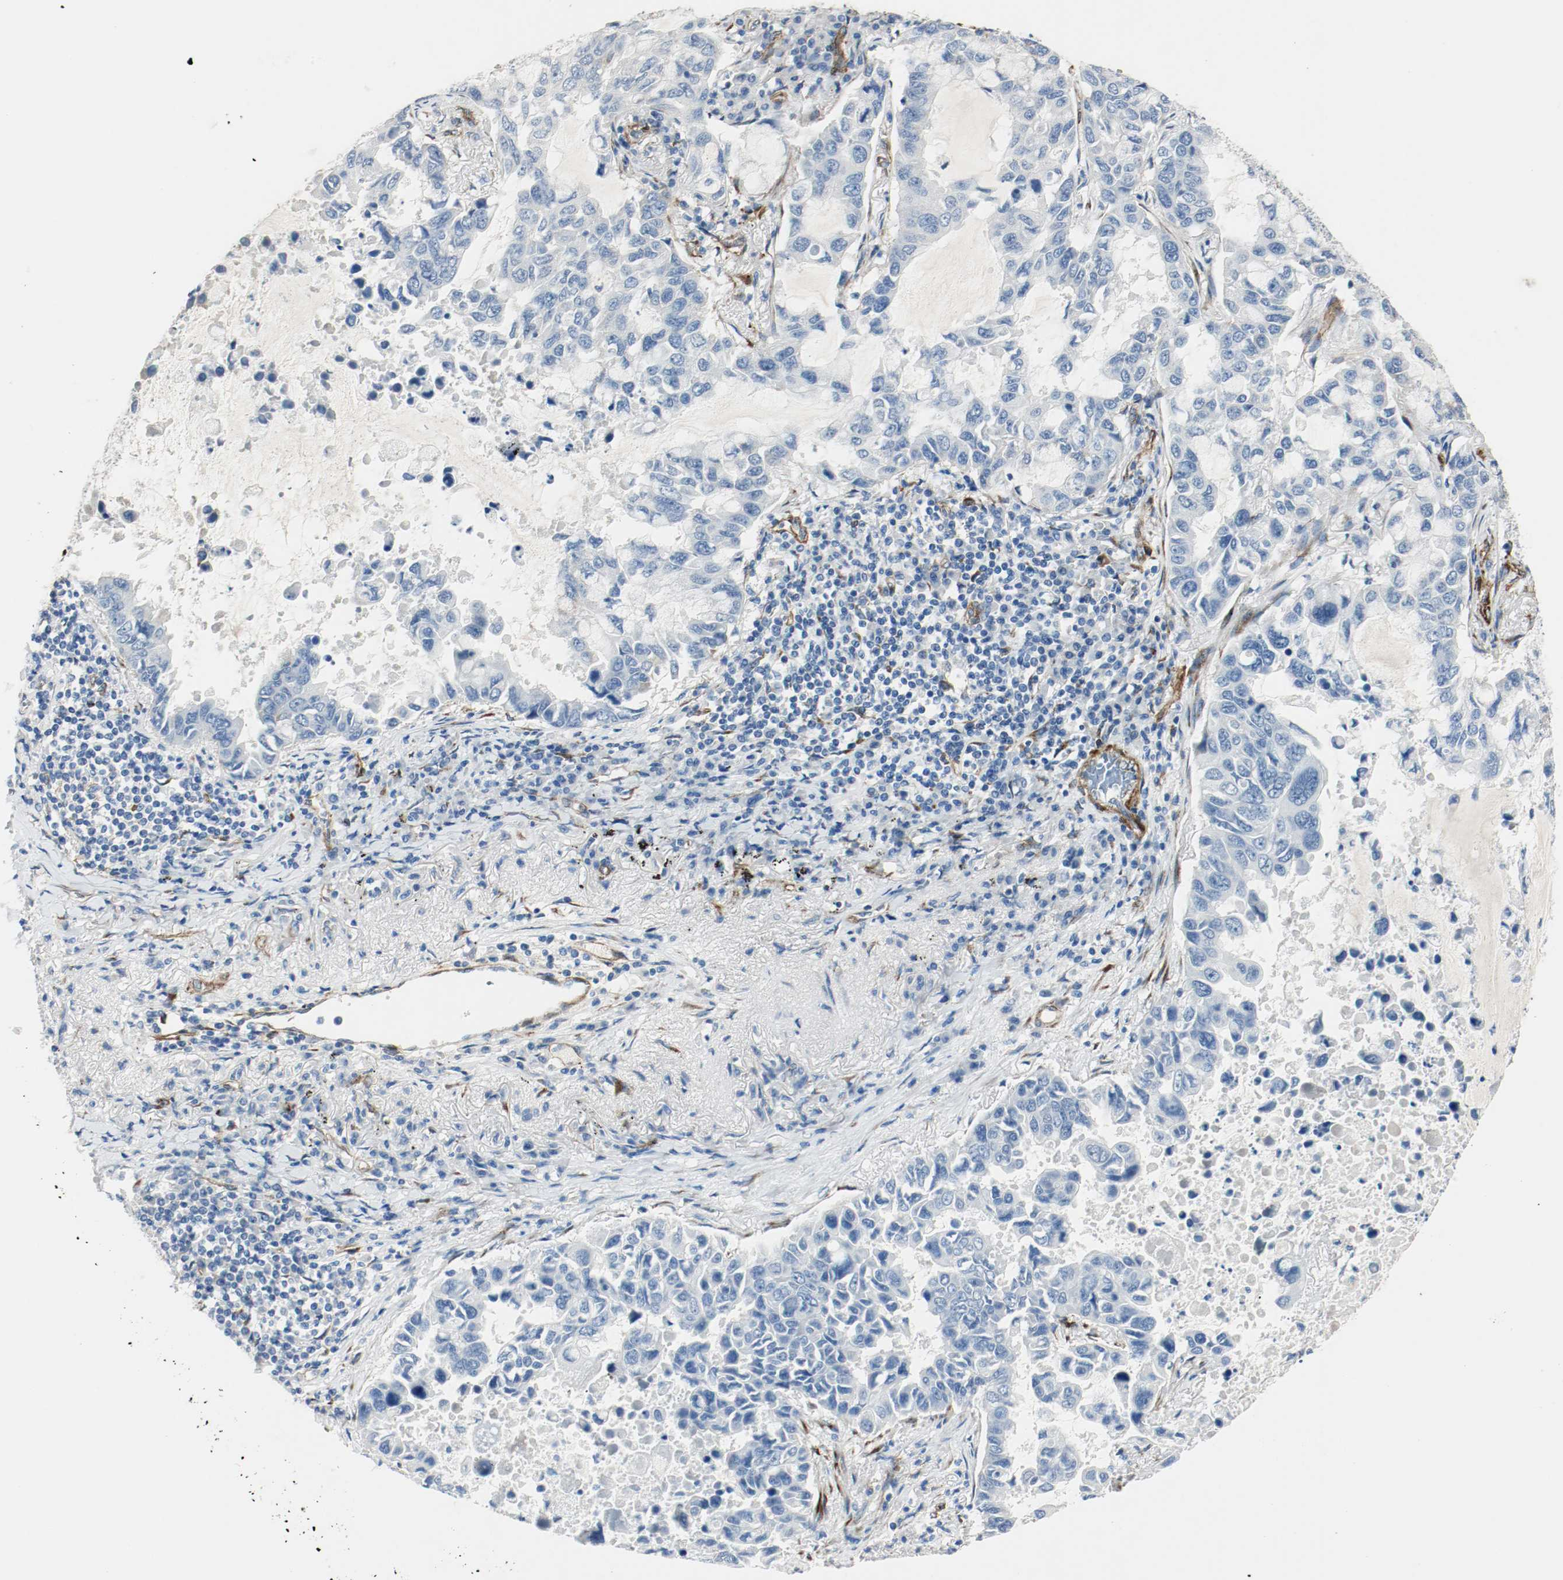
{"staining": {"intensity": "negative", "quantity": "none", "location": "none"}, "tissue": "lung cancer", "cell_type": "Tumor cells", "image_type": "cancer", "snomed": [{"axis": "morphology", "description": "Adenocarcinoma, NOS"}, {"axis": "topography", "description": "Lung"}], "caption": "The photomicrograph exhibits no significant staining in tumor cells of lung adenocarcinoma.", "gene": "LAMB1", "patient": {"sex": "male", "age": 64}}